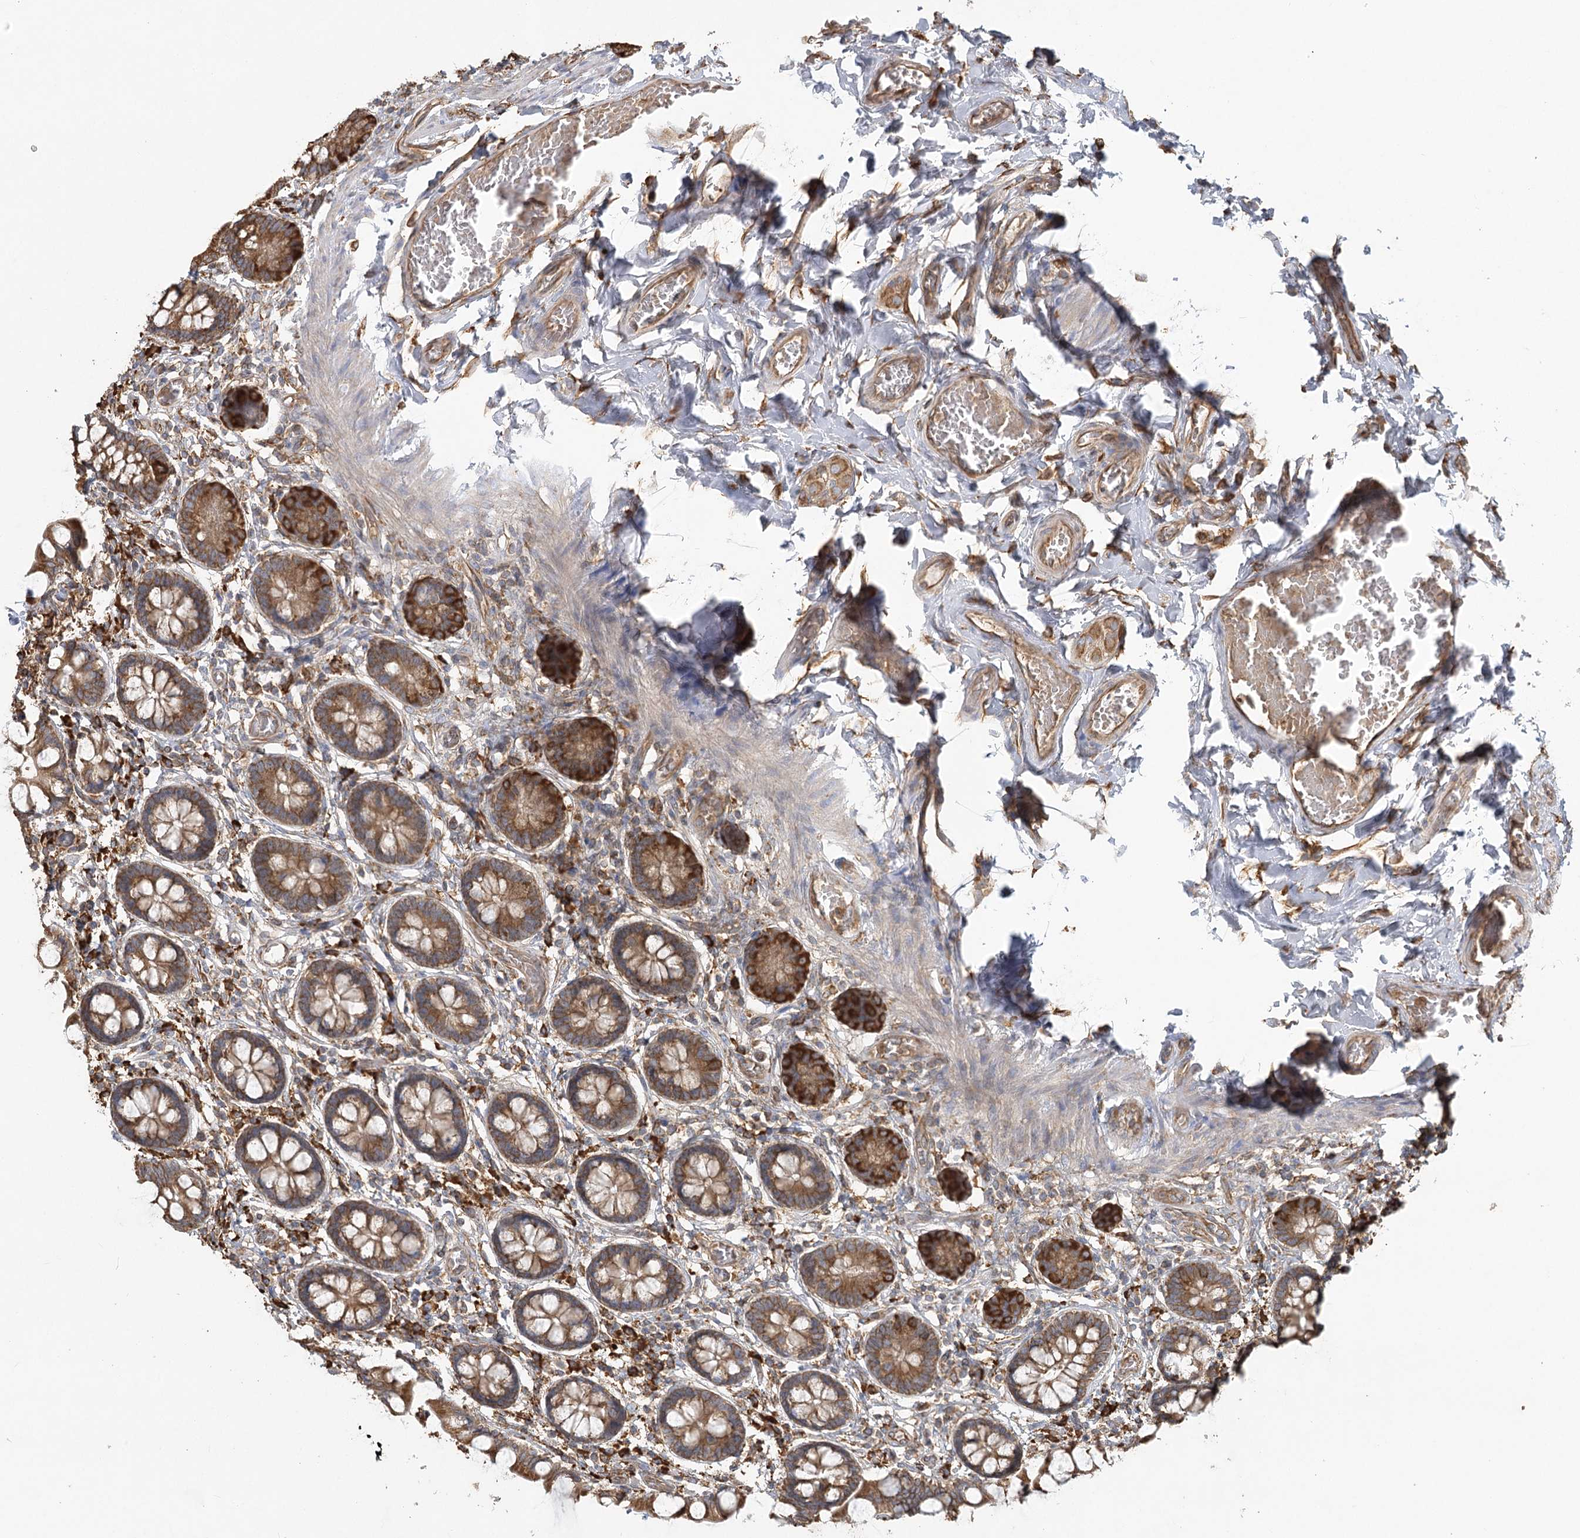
{"staining": {"intensity": "strong", "quantity": ">75%", "location": "cytoplasmic/membranous"}, "tissue": "small intestine", "cell_type": "Glandular cells", "image_type": "normal", "snomed": [{"axis": "morphology", "description": "Normal tissue, NOS"}, {"axis": "topography", "description": "Small intestine"}], "caption": "This image shows immunohistochemistry (IHC) staining of benign human small intestine, with high strong cytoplasmic/membranous positivity in about >75% of glandular cells.", "gene": "ACAP2", "patient": {"sex": "male", "age": 52}}